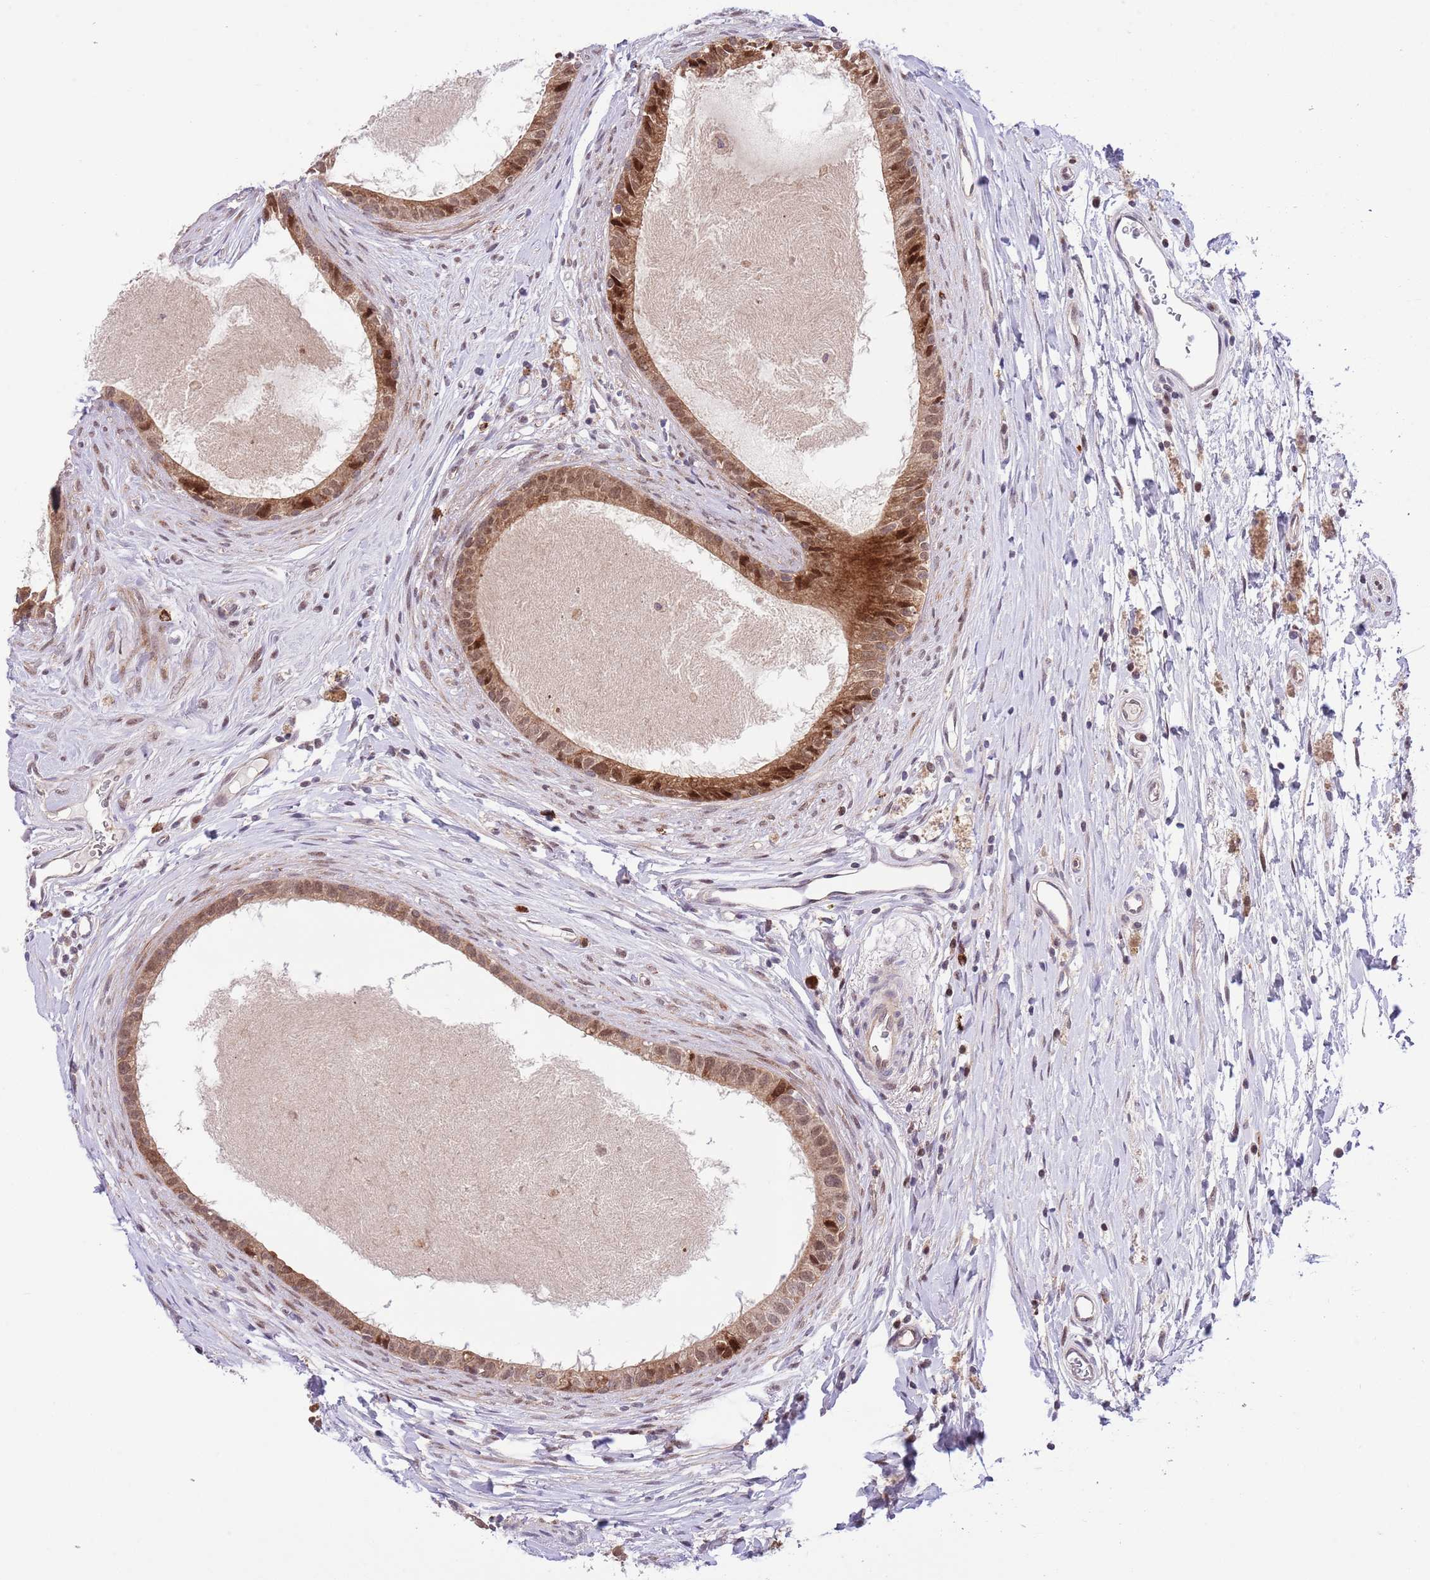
{"staining": {"intensity": "moderate", "quantity": ">75%", "location": "cytoplasmic/membranous,nuclear"}, "tissue": "epididymis", "cell_type": "Glandular cells", "image_type": "normal", "snomed": [{"axis": "morphology", "description": "Normal tissue, NOS"}, {"axis": "topography", "description": "Epididymis"}], "caption": "Moderate cytoplasmic/membranous,nuclear protein expression is appreciated in about >75% of glandular cells in epididymis. (Stains: DAB in brown, nuclei in blue, Microscopy: brightfield microscopy at high magnification).", "gene": "HDHD2", "patient": {"sex": "male", "age": 80}}